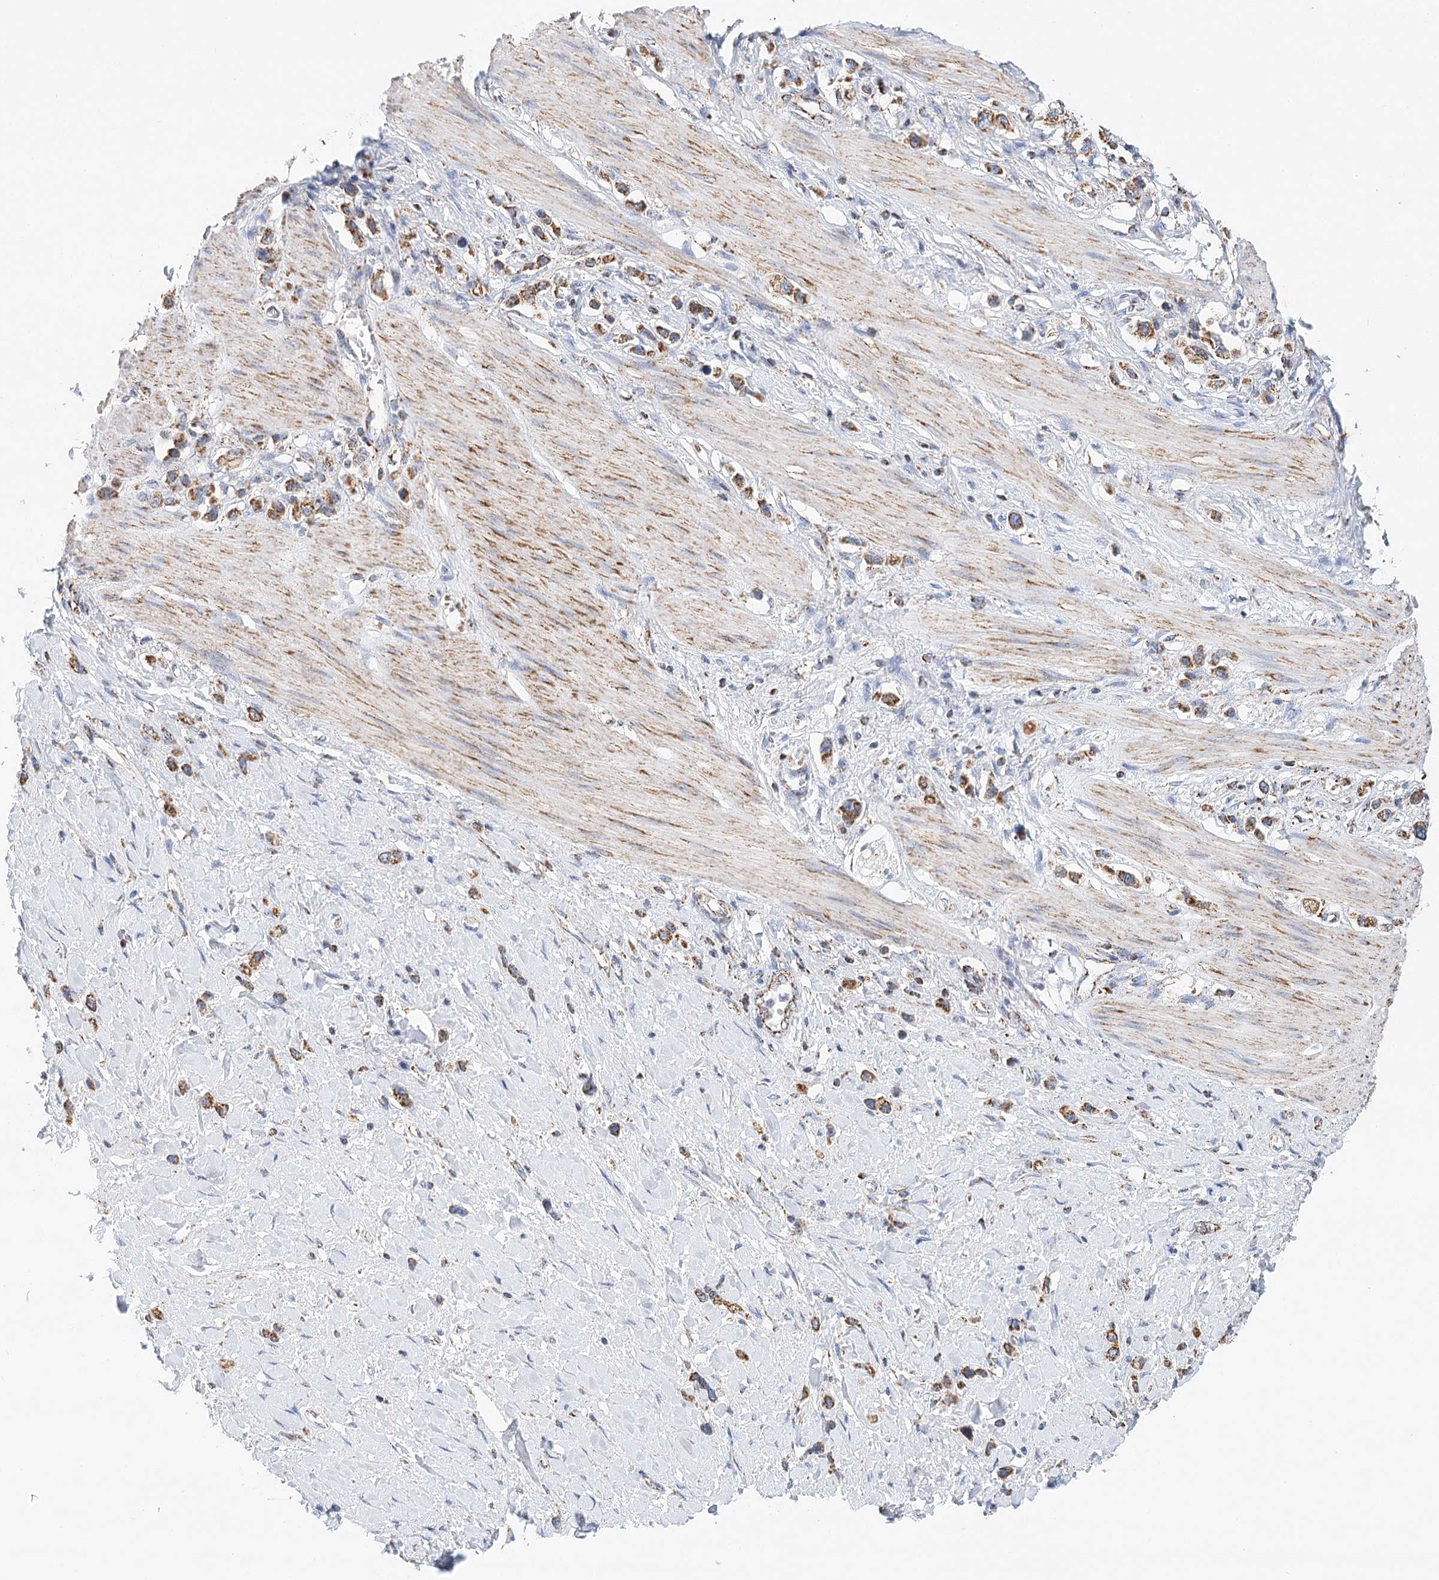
{"staining": {"intensity": "strong", "quantity": ">75%", "location": "cytoplasmic/membranous"}, "tissue": "stomach cancer", "cell_type": "Tumor cells", "image_type": "cancer", "snomed": [{"axis": "morphology", "description": "Adenocarcinoma, NOS"}, {"axis": "topography", "description": "Stomach"}], "caption": "Protein expression analysis of human adenocarcinoma (stomach) reveals strong cytoplasmic/membranous positivity in approximately >75% of tumor cells. (IHC, brightfield microscopy, high magnification).", "gene": "LSS", "patient": {"sex": "female", "age": 65}}